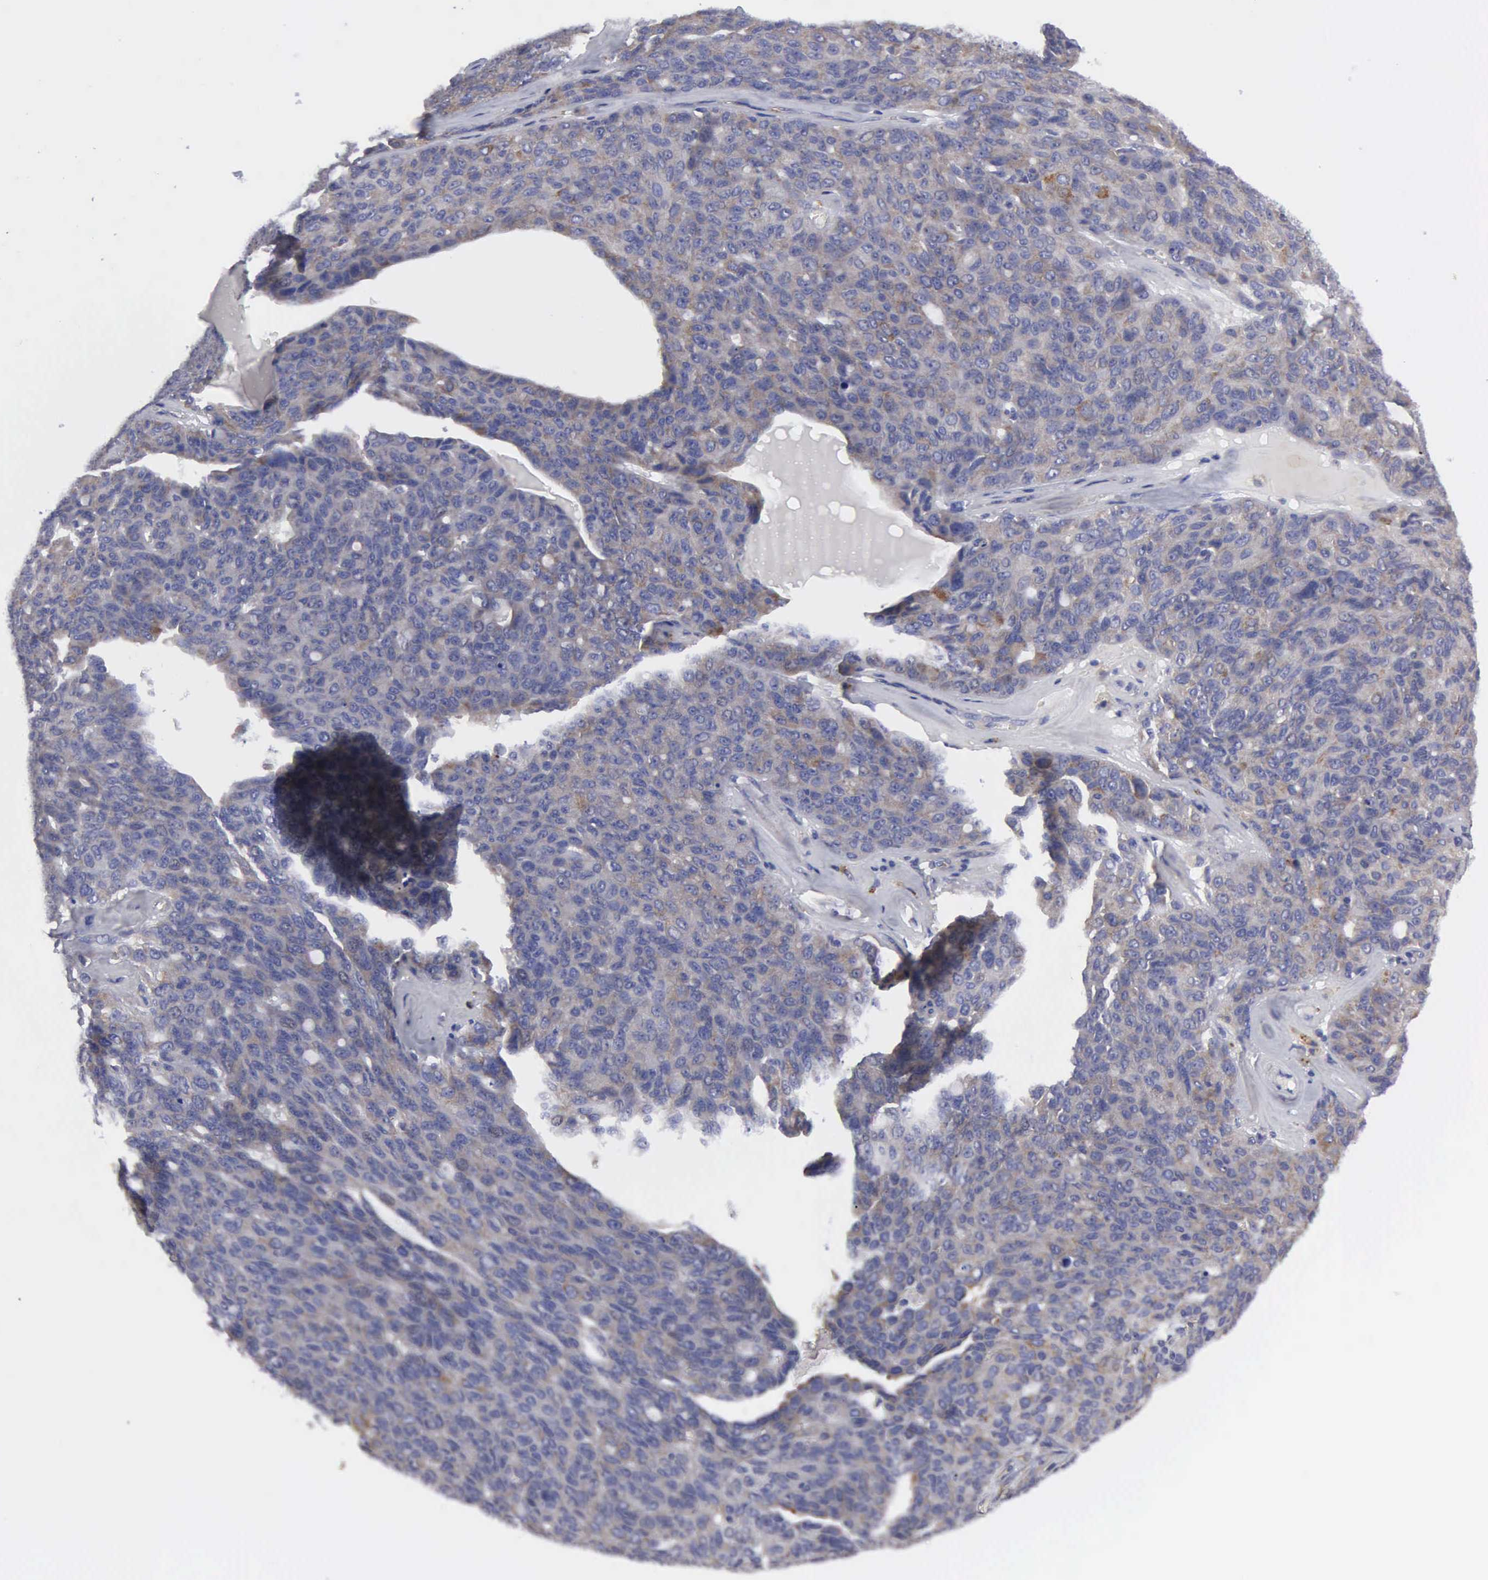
{"staining": {"intensity": "negative", "quantity": "none", "location": "none"}, "tissue": "ovarian cancer", "cell_type": "Tumor cells", "image_type": "cancer", "snomed": [{"axis": "morphology", "description": "Carcinoma, endometroid"}, {"axis": "topography", "description": "Ovary"}], "caption": "An IHC histopathology image of ovarian endometroid carcinoma is shown. There is no staining in tumor cells of ovarian endometroid carcinoma.", "gene": "TXLNG", "patient": {"sex": "female", "age": 60}}